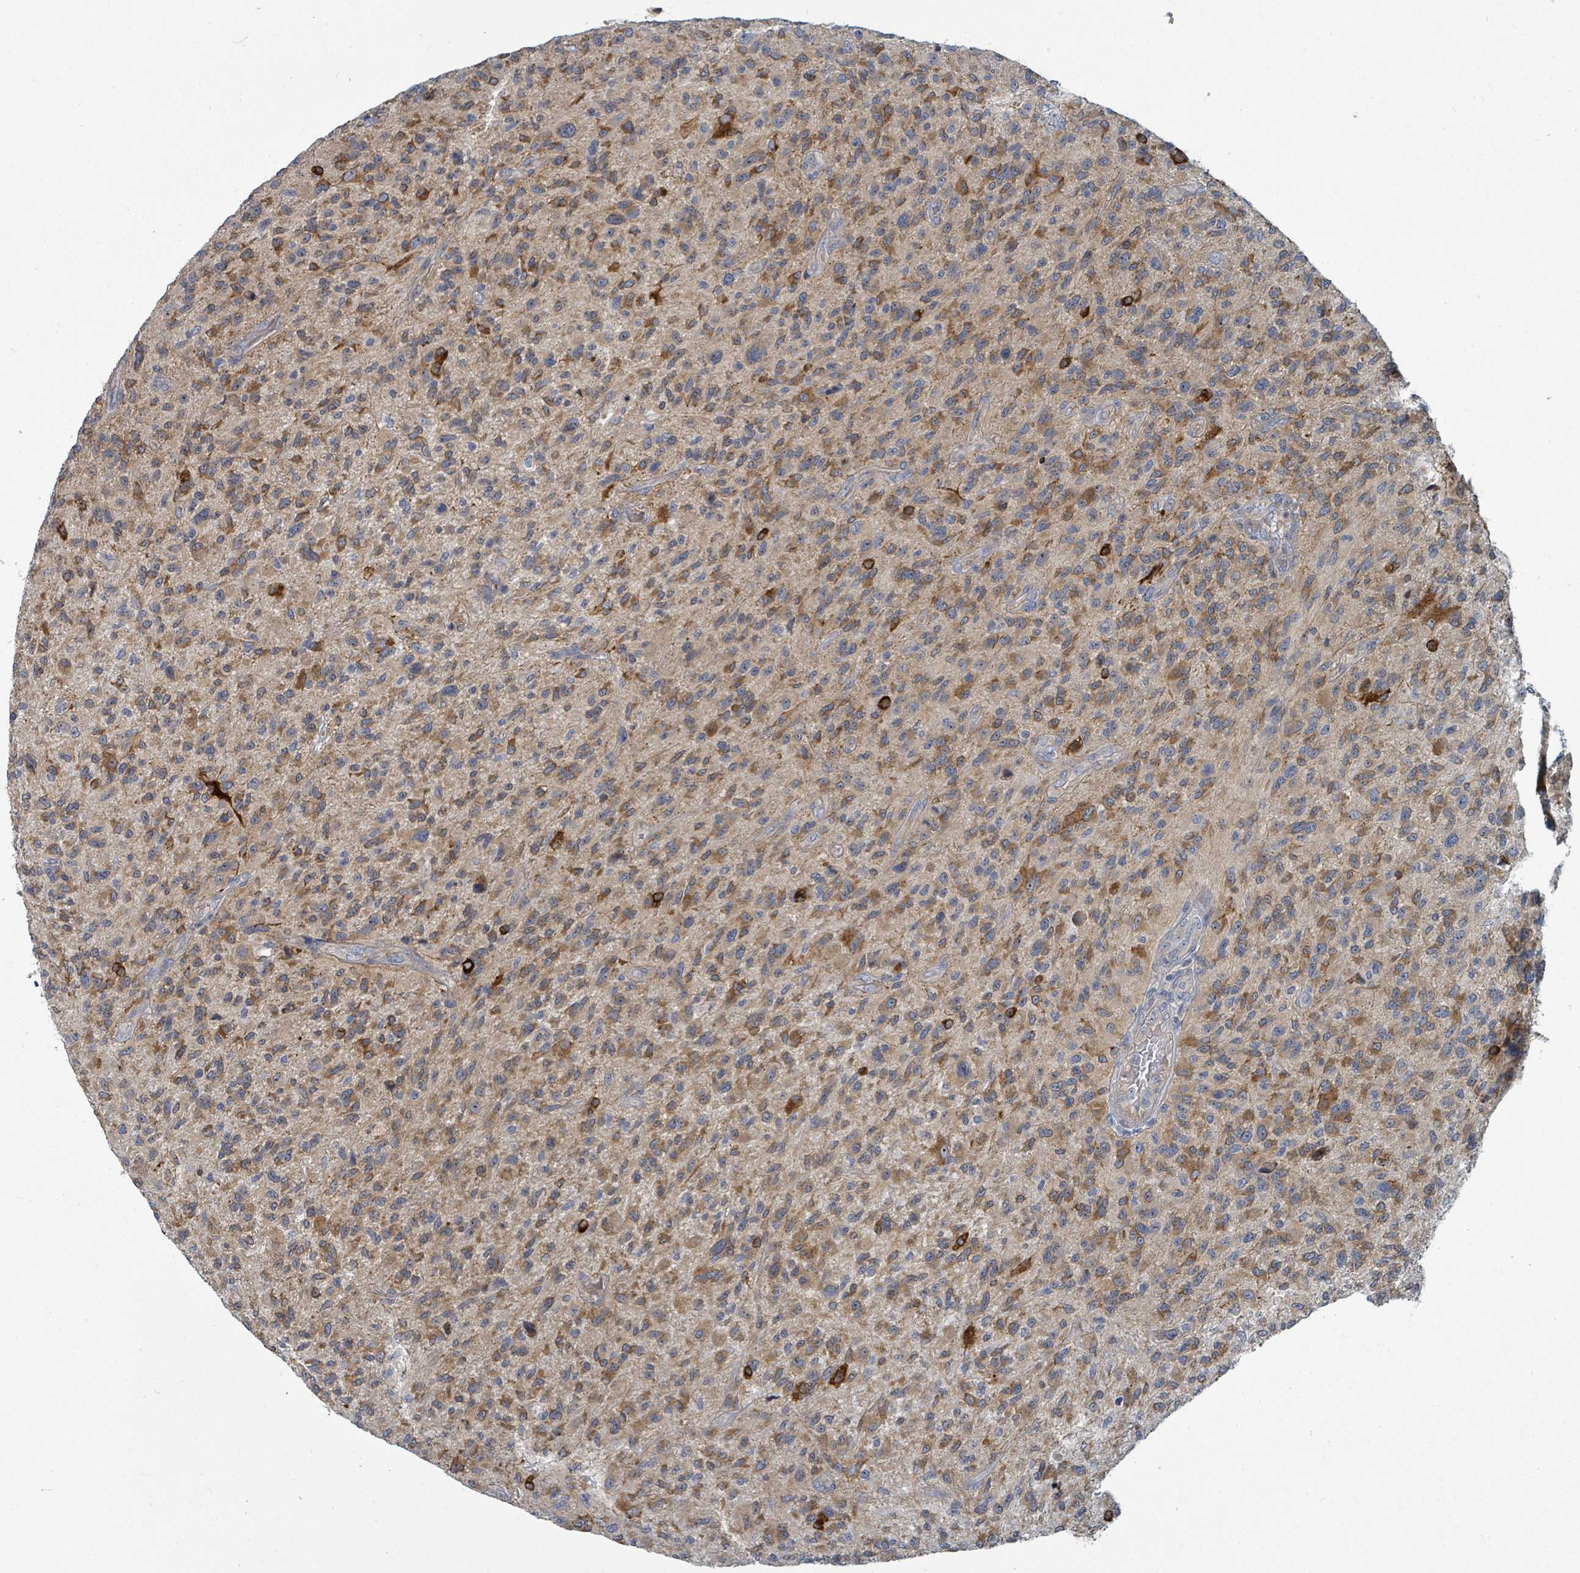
{"staining": {"intensity": "moderate", "quantity": ">75%", "location": "cytoplasmic/membranous"}, "tissue": "glioma", "cell_type": "Tumor cells", "image_type": "cancer", "snomed": [{"axis": "morphology", "description": "Glioma, malignant, High grade"}, {"axis": "topography", "description": "Brain"}], "caption": "A photomicrograph of glioma stained for a protein exhibits moderate cytoplasmic/membranous brown staining in tumor cells.", "gene": "TRDMT1", "patient": {"sex": "male", "age": 47}}